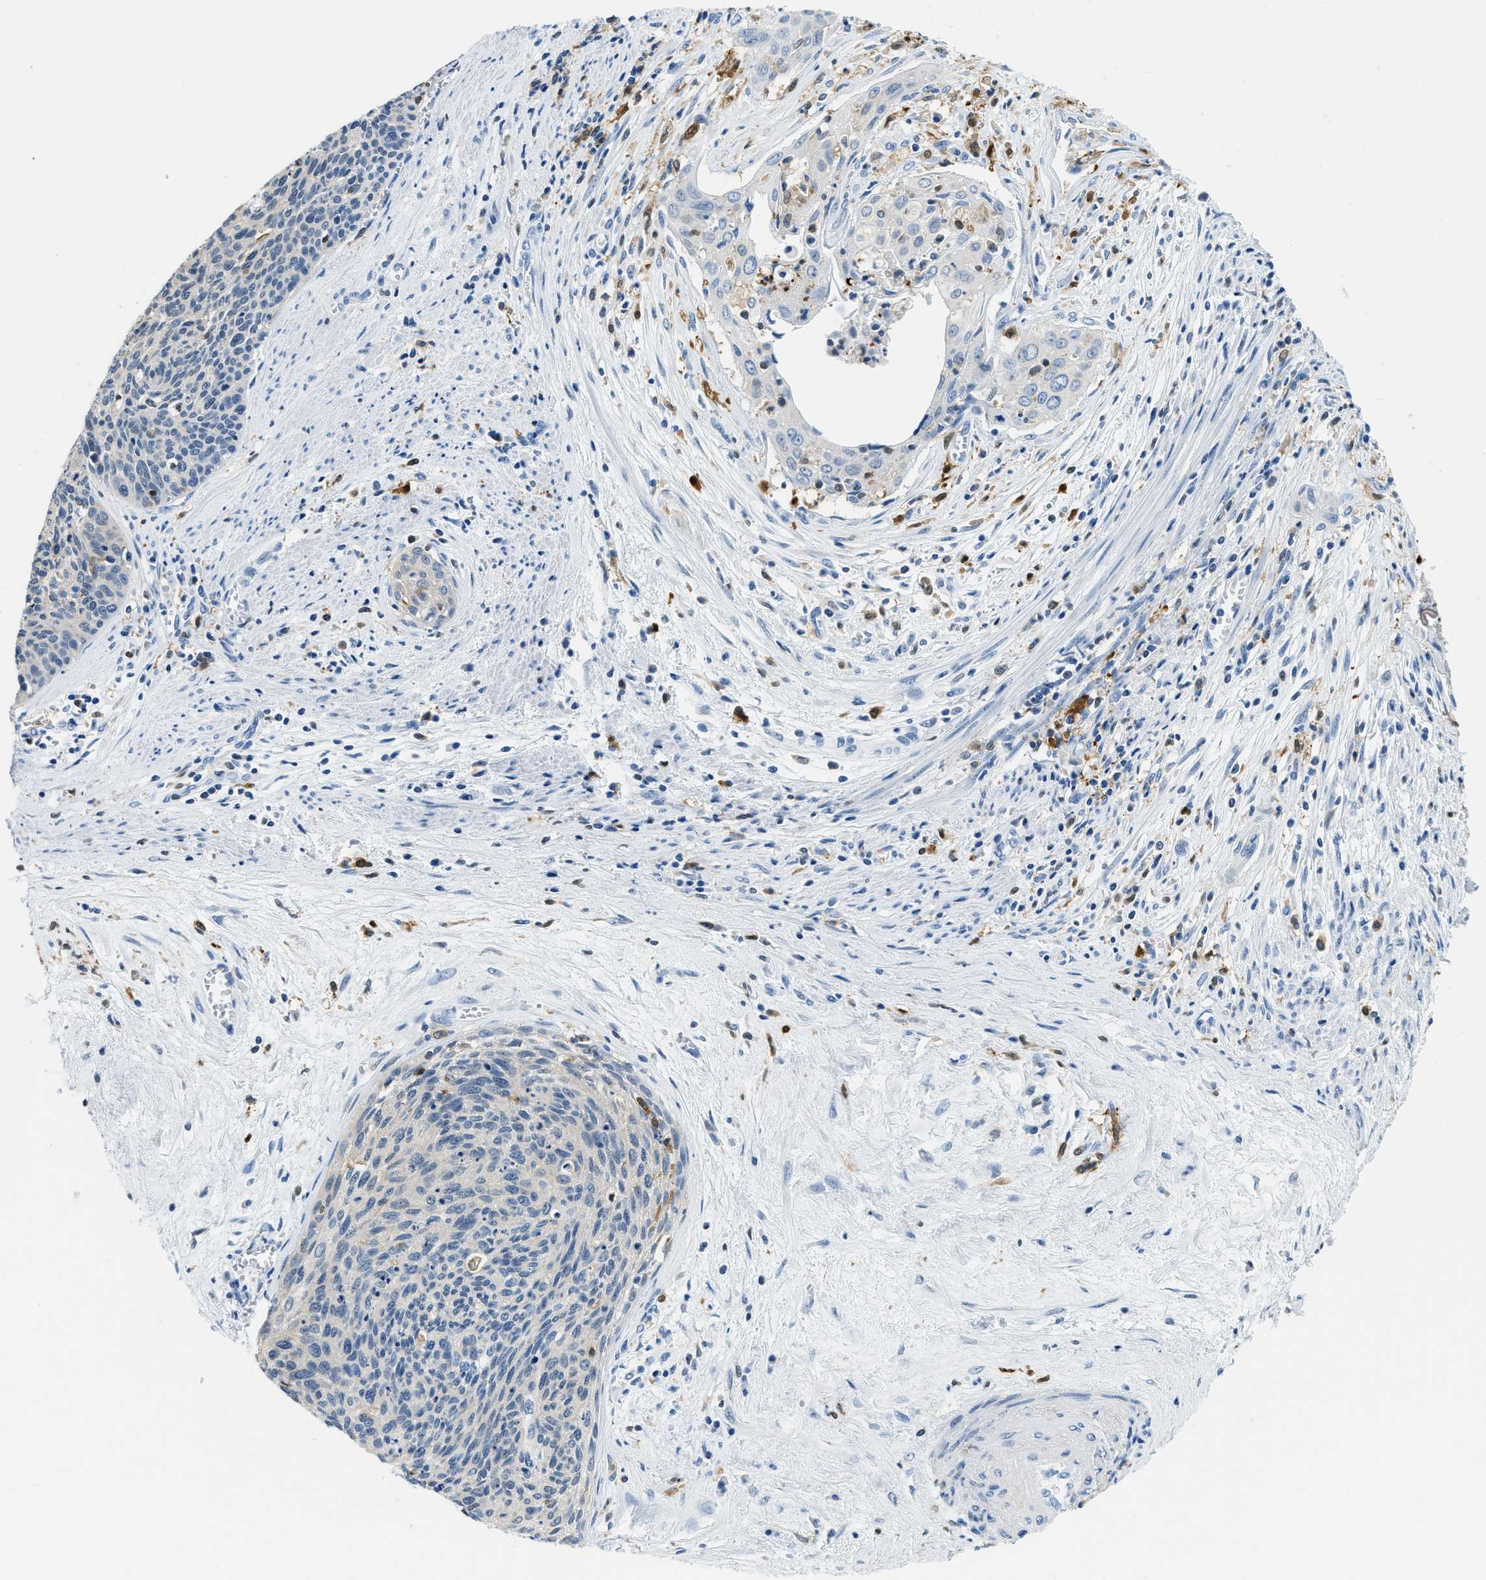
{"staining": {"intensity": "negative", "quantity": "none", "location": "none"}, "tissue": "cervical cancer", "cell_type": "Tumor cells", "image_type": "cancer", "snomed": [{"axis": "morphology", "description": "Squamous cell carcinoma, NOS"}, {"axis": "topography", "description": "Cervix"}], "caption": "Tumor cells show no significant protein expression in cervical squamous cell carcinoma.", "gene": "CAPG", "patient": {"sex": "female", "age": 55}}